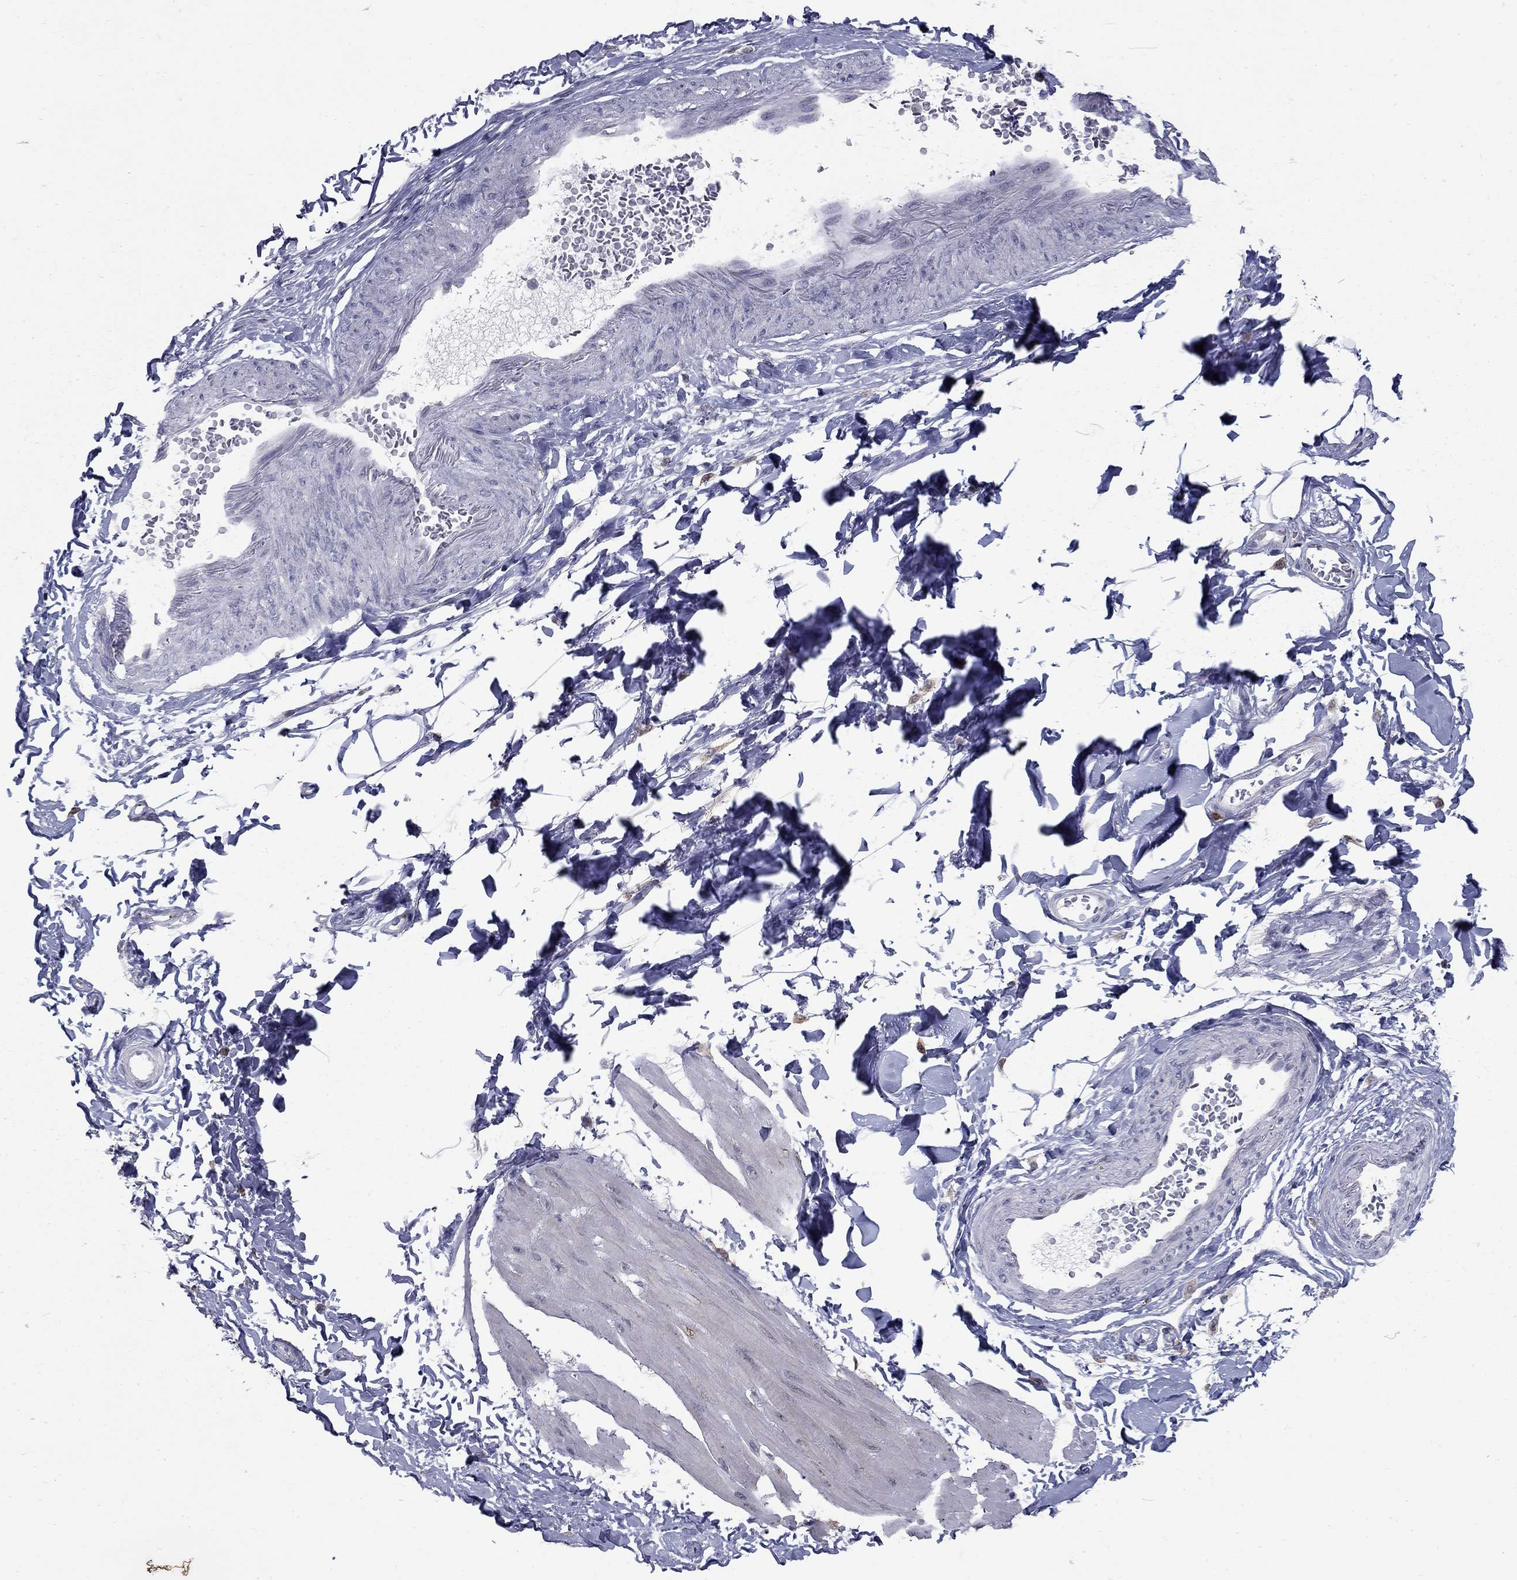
{"staining": {"intensity": "negative", "quantity": "none", "location": "none"}, "tissue": "smooth muscle", "cell_type": "Smooth muscle cells", "image_type": "normal", "snomed": [{"axis": "morphology", "description": "Normal tissue, NOS"}, {"axis": "topography", "description": "Adipose tissue"}, {"axis": "topography", "description": "Smooth muscle"}, {"axis": "topography", "description": "Peripheral nerve tissue"}], "caption": "This is an immunohistochemistry photomicrograph of unremarkable human smooth muscle. There is no positivity in smooth muscle cells.", "gene": "KIAA0319L", "patient": {"sex": "male", "age": 83}}